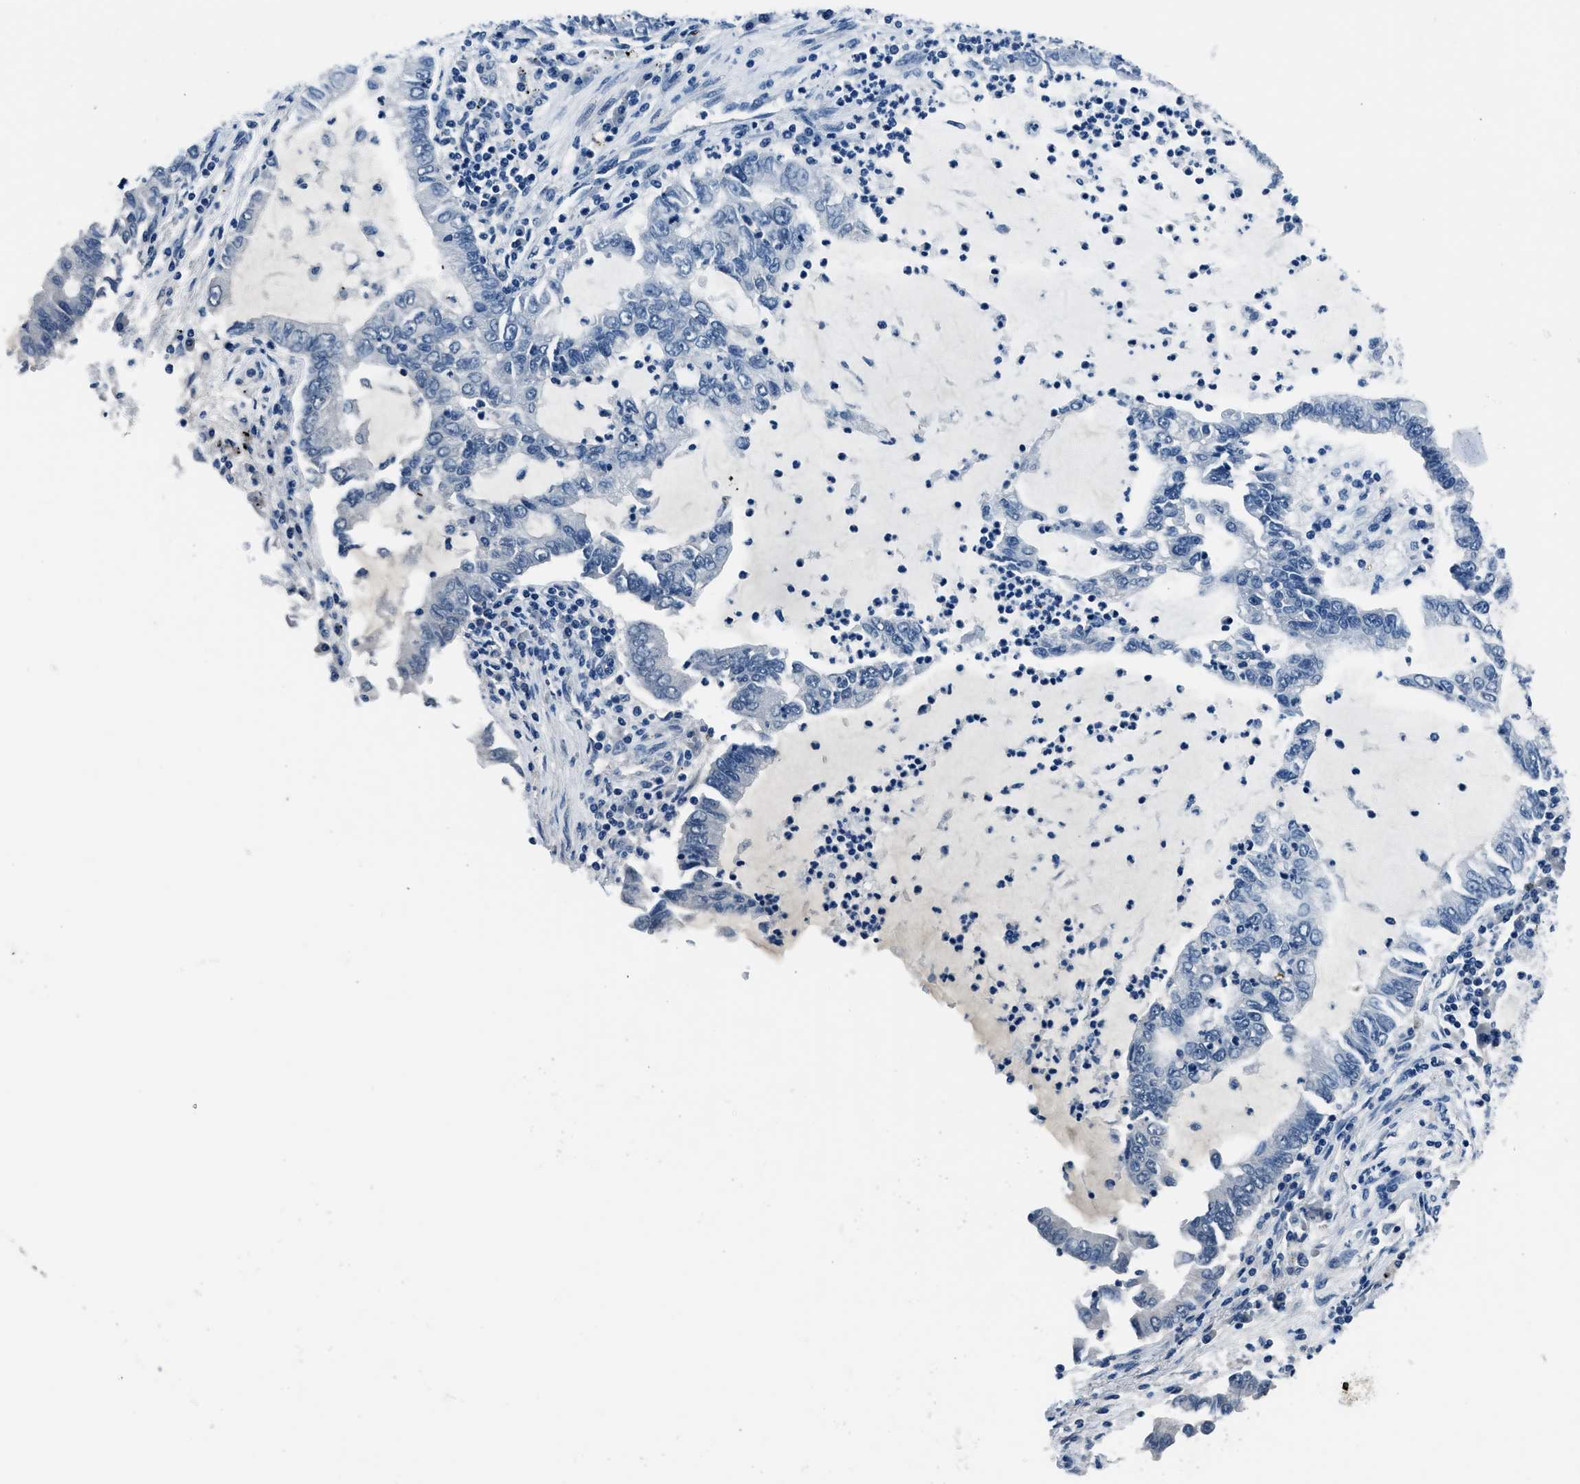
{"staining": {"intensity": "negative", "quantity": "none", "location": "none"}, "tissue": "lung cancer", "cell_type": "Tumor cells", "image_type": "cancer", "snomed": [{"axis": "morphology", "description": "Adenocarcinoma, NOS"}, {"axis": "topography", "description": "Lung"}], "caption": "Human lung cancer stained for a protein using IHC demonstrates no staining in tumor cells.", "gene": "GJA3", "patient": {"sex": "female", "age": 51}}